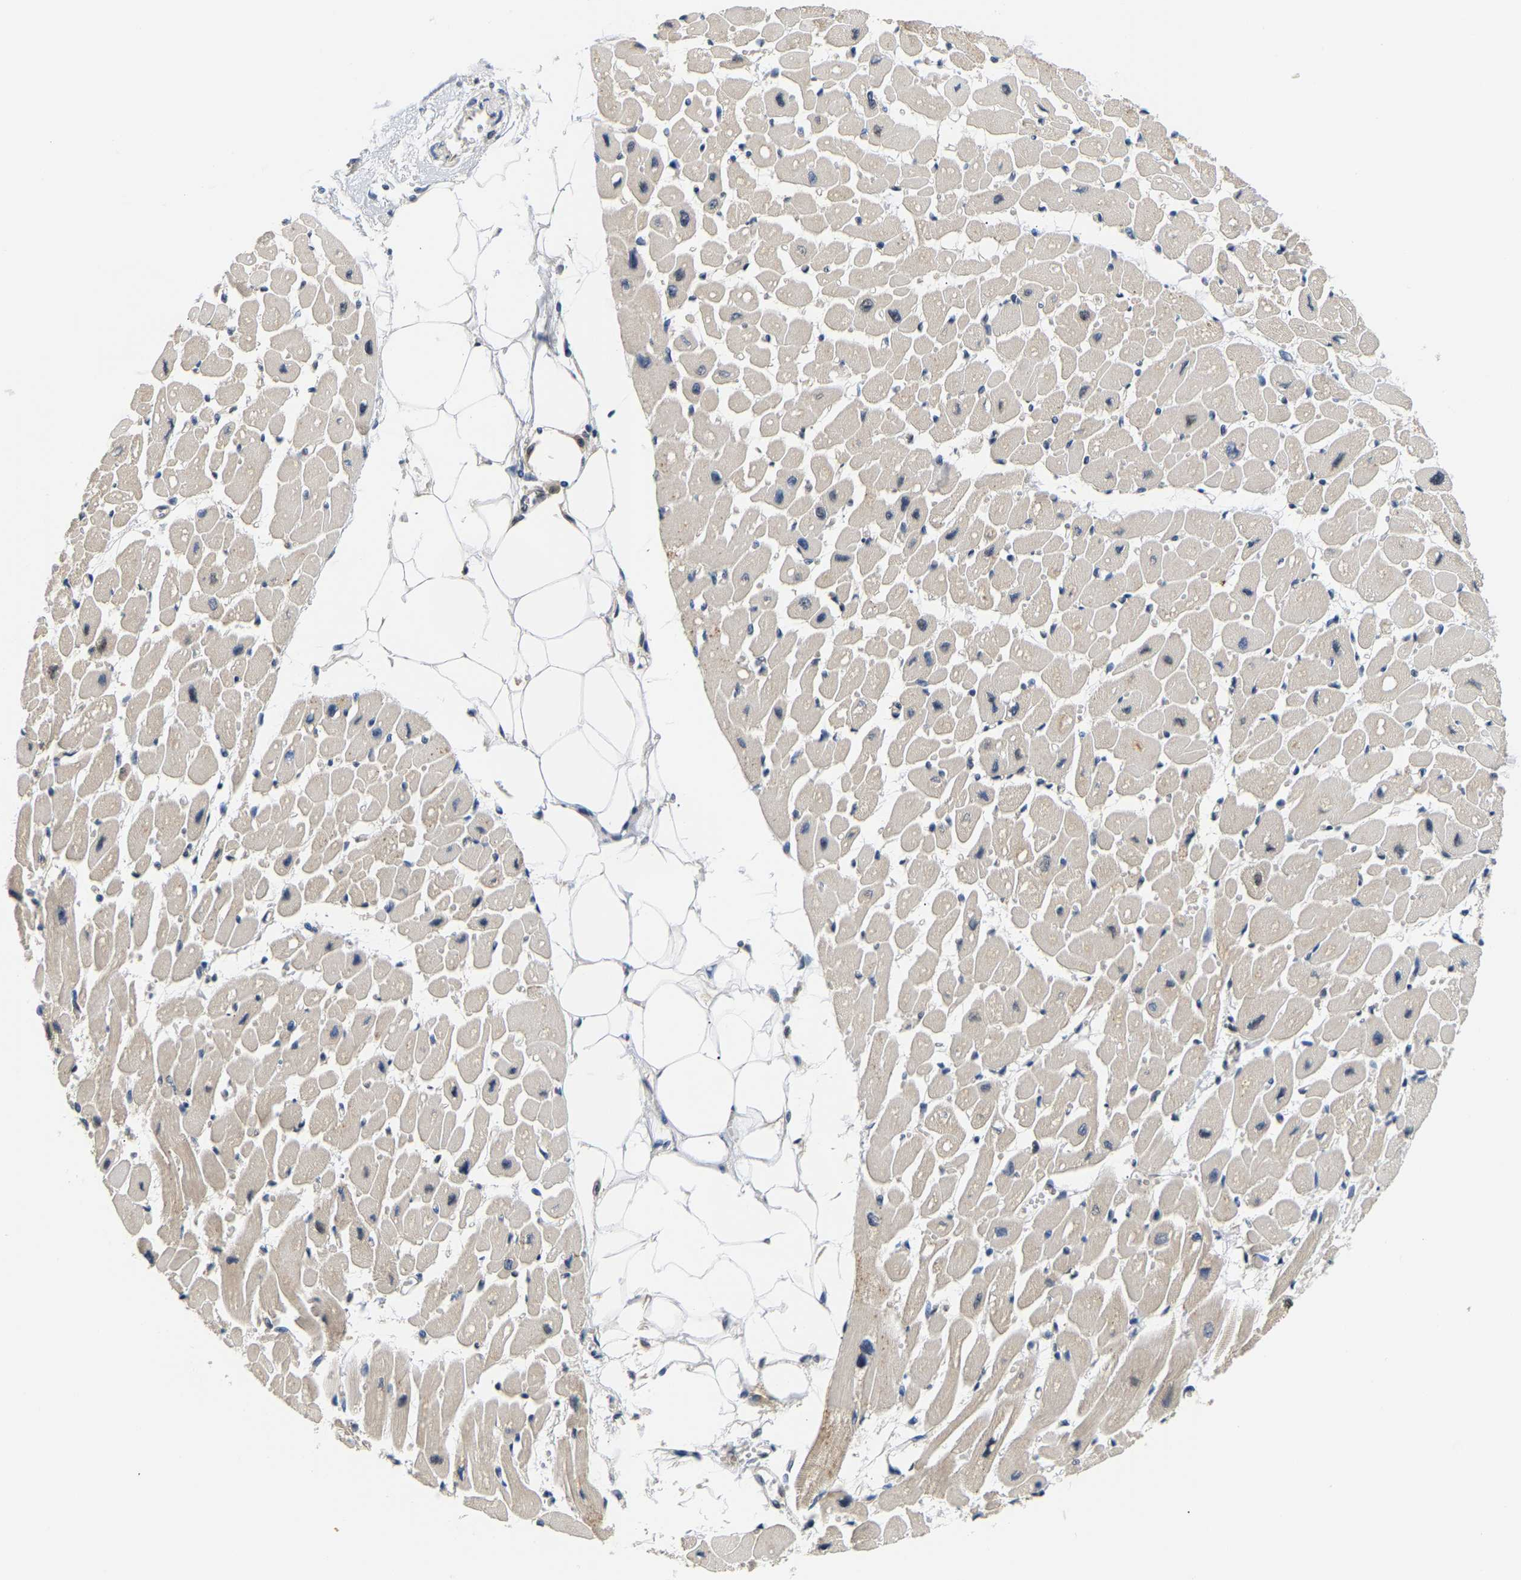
{"staining": {"intensity": "weak", "quantity": "25%-75%", "location": "cytoplasmic/membranous"}, "tissue": "heart muscle", "cell_type": "Cardiomyocytes", "image_type": "normal", "snomed": [{"axis": "morphology", "description": "Normal tissue, NOS"}, {"axis": "topography", "description": "Heart"}], "caption": "Cardiomyocytes show low levels of weak cytoplasmic/membranous positivity in about 25%-75% of cells in unremarkable human heart muscle. The staining was performed using DAB (3,3'-diaminobenzidine) to visualize the protein expression in brown, while the nuclei were stained in blue with hematoxylin (Magnification: 20x).", "gene": "ARHGEF12", "patient": {"sex": "female", "age": 54}}